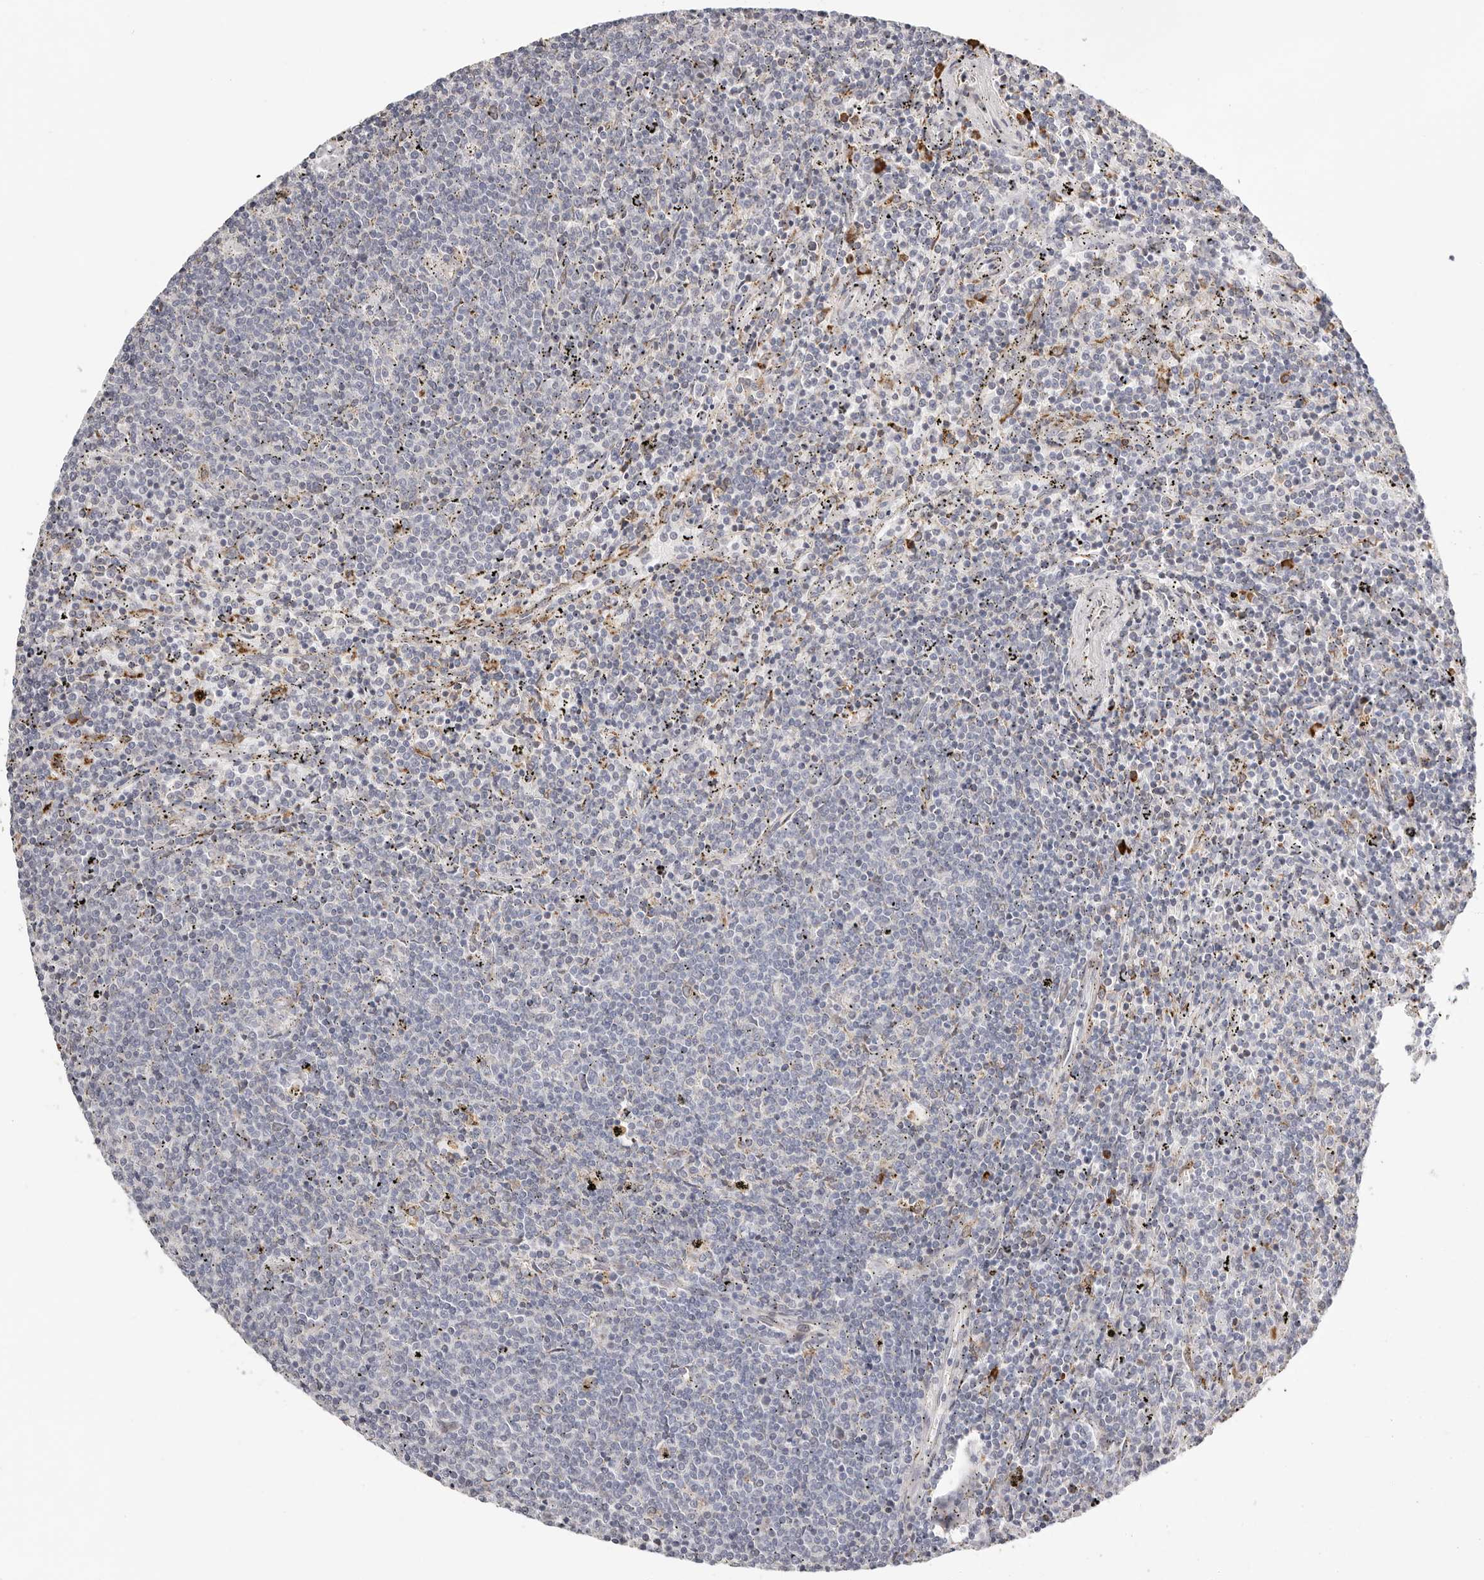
{"staining": {"intensity": "negative", "quantity": "none", "location": "none"}, "tissue": "lymphoma", "cell_type": "Tumor cells", "image_type": "cancer", "snomed": [{"axis": "morphology", "description": "Malignant lymphoma, non-Hodgkin's type, Low grade"}, {"axis": "topography", "description": "Spleen"}], "caption": "The immunohistochemistry (IHC) histopathology image has no significant expression in tumor cells of low-grade malignant lymphoma, non-Hodgkin's type tissue.", "gene": "IL32", "patient": {"sex": "female", "age": 50}}